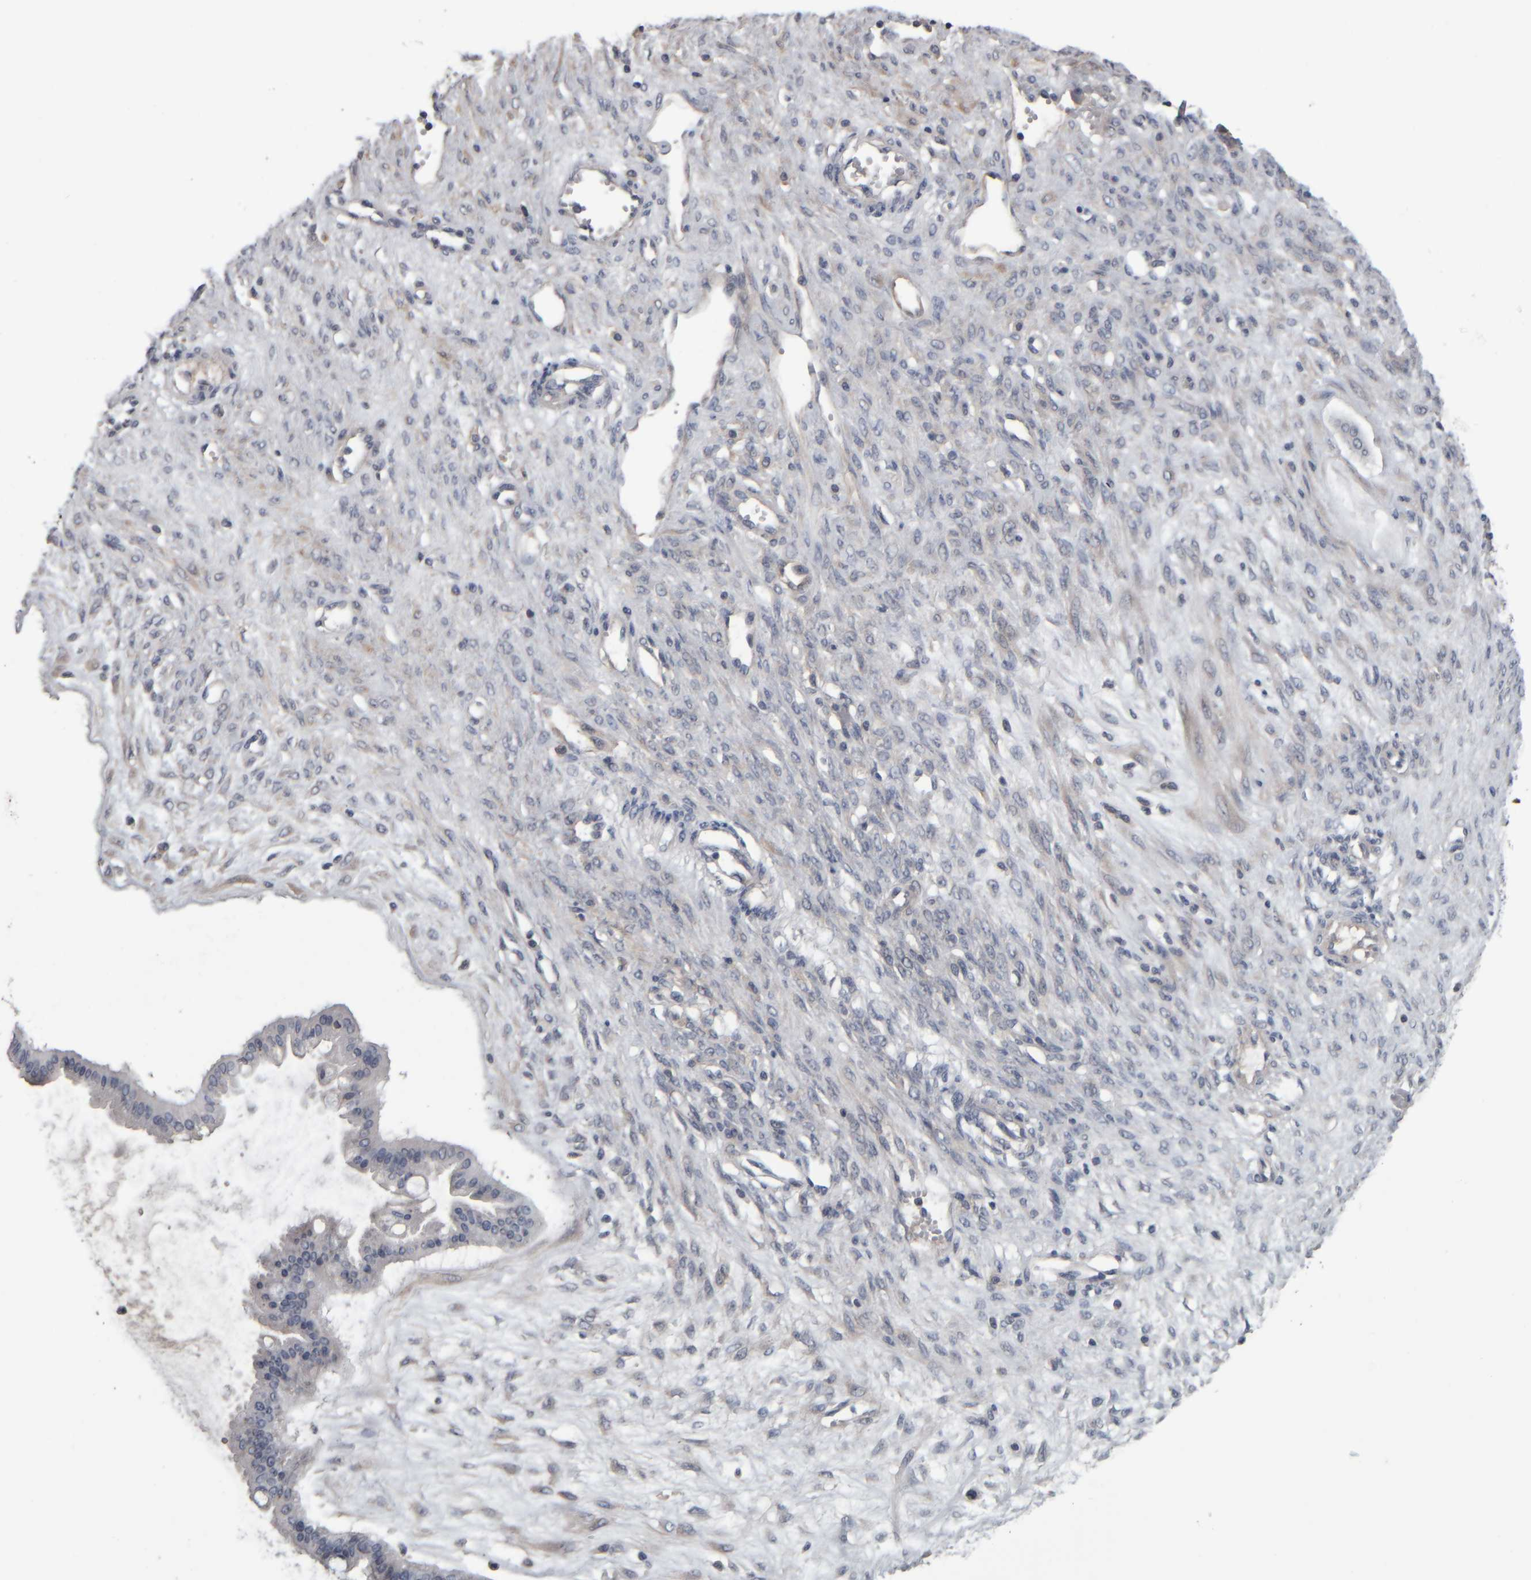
{"staining": {"intensity": "negative", "quantity": "none", "location": "none"}, "tissue": "ovarian cancer", "cell_type": "Tumor cells", "image_type": "cancer", "snomed": [{"axis": "morphology", "description": "Cystadenocarcinoma, mucinous, NOS"}, {"axis": "topography", "description": "Ovary"}], "caption": "Micrograph shows no protein expression in tumor cells of ovarian cancer tissue.", "gene": "CAVIN4", "patient": {"sex": "female", "age": 73}}